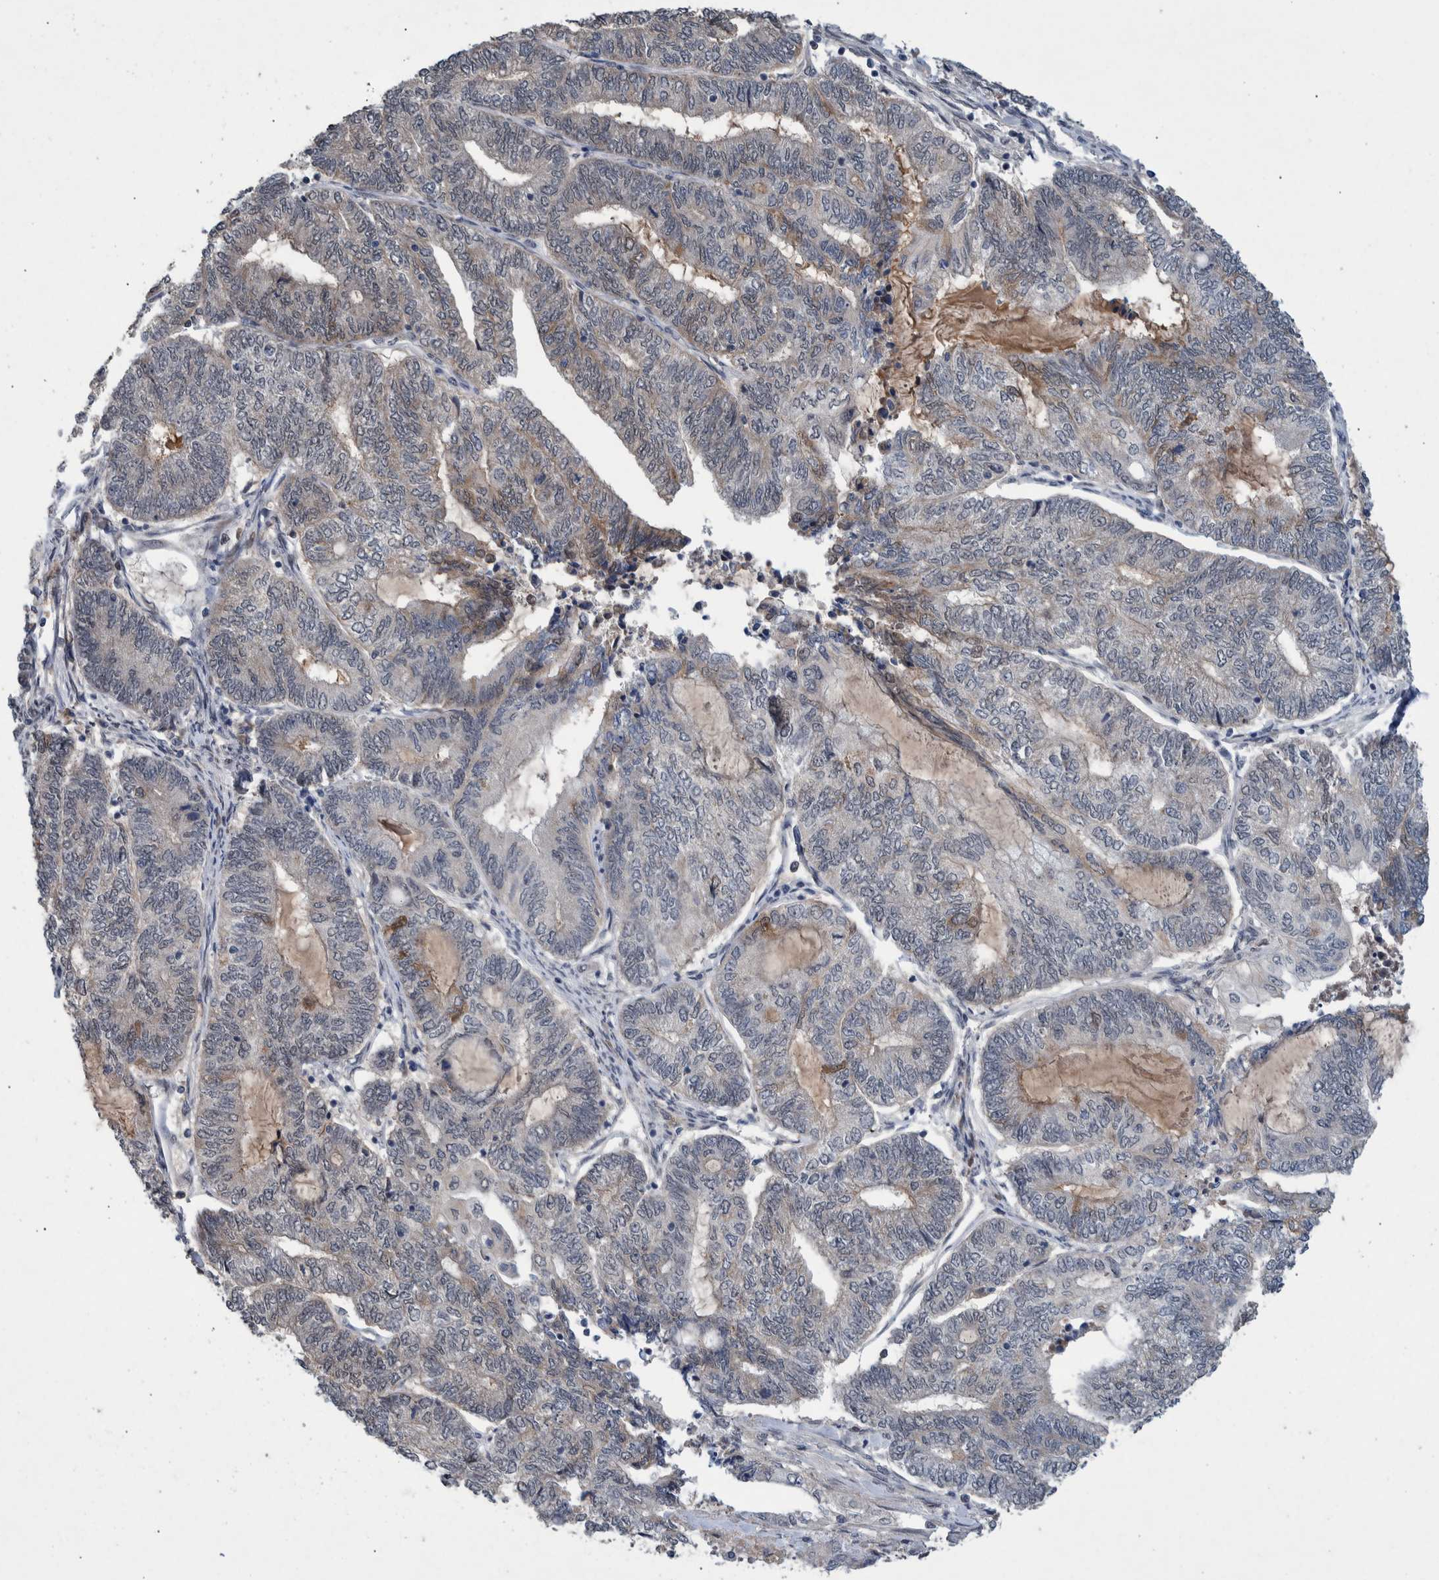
{"staining": {"intensity": "negative", "quantity": "none", "location": "none"}, "tissue": "endometrial cancer", "cell_type": "Tumor cells", "image_type": "cancer", "snomed": [{"axis": "morphology", "description": "Adenocarcinoma, NOS"}, {"axis": "topography", "description": "Uterus"}, {"axis": "topography", "description": "Endometrium"}], "caption": "The histopathology image shows no significant expression in tumor cells of endometrial adenocarcinoma.", "gene": "ESRP1", "patient": {"sex": "female", "age": 70}}